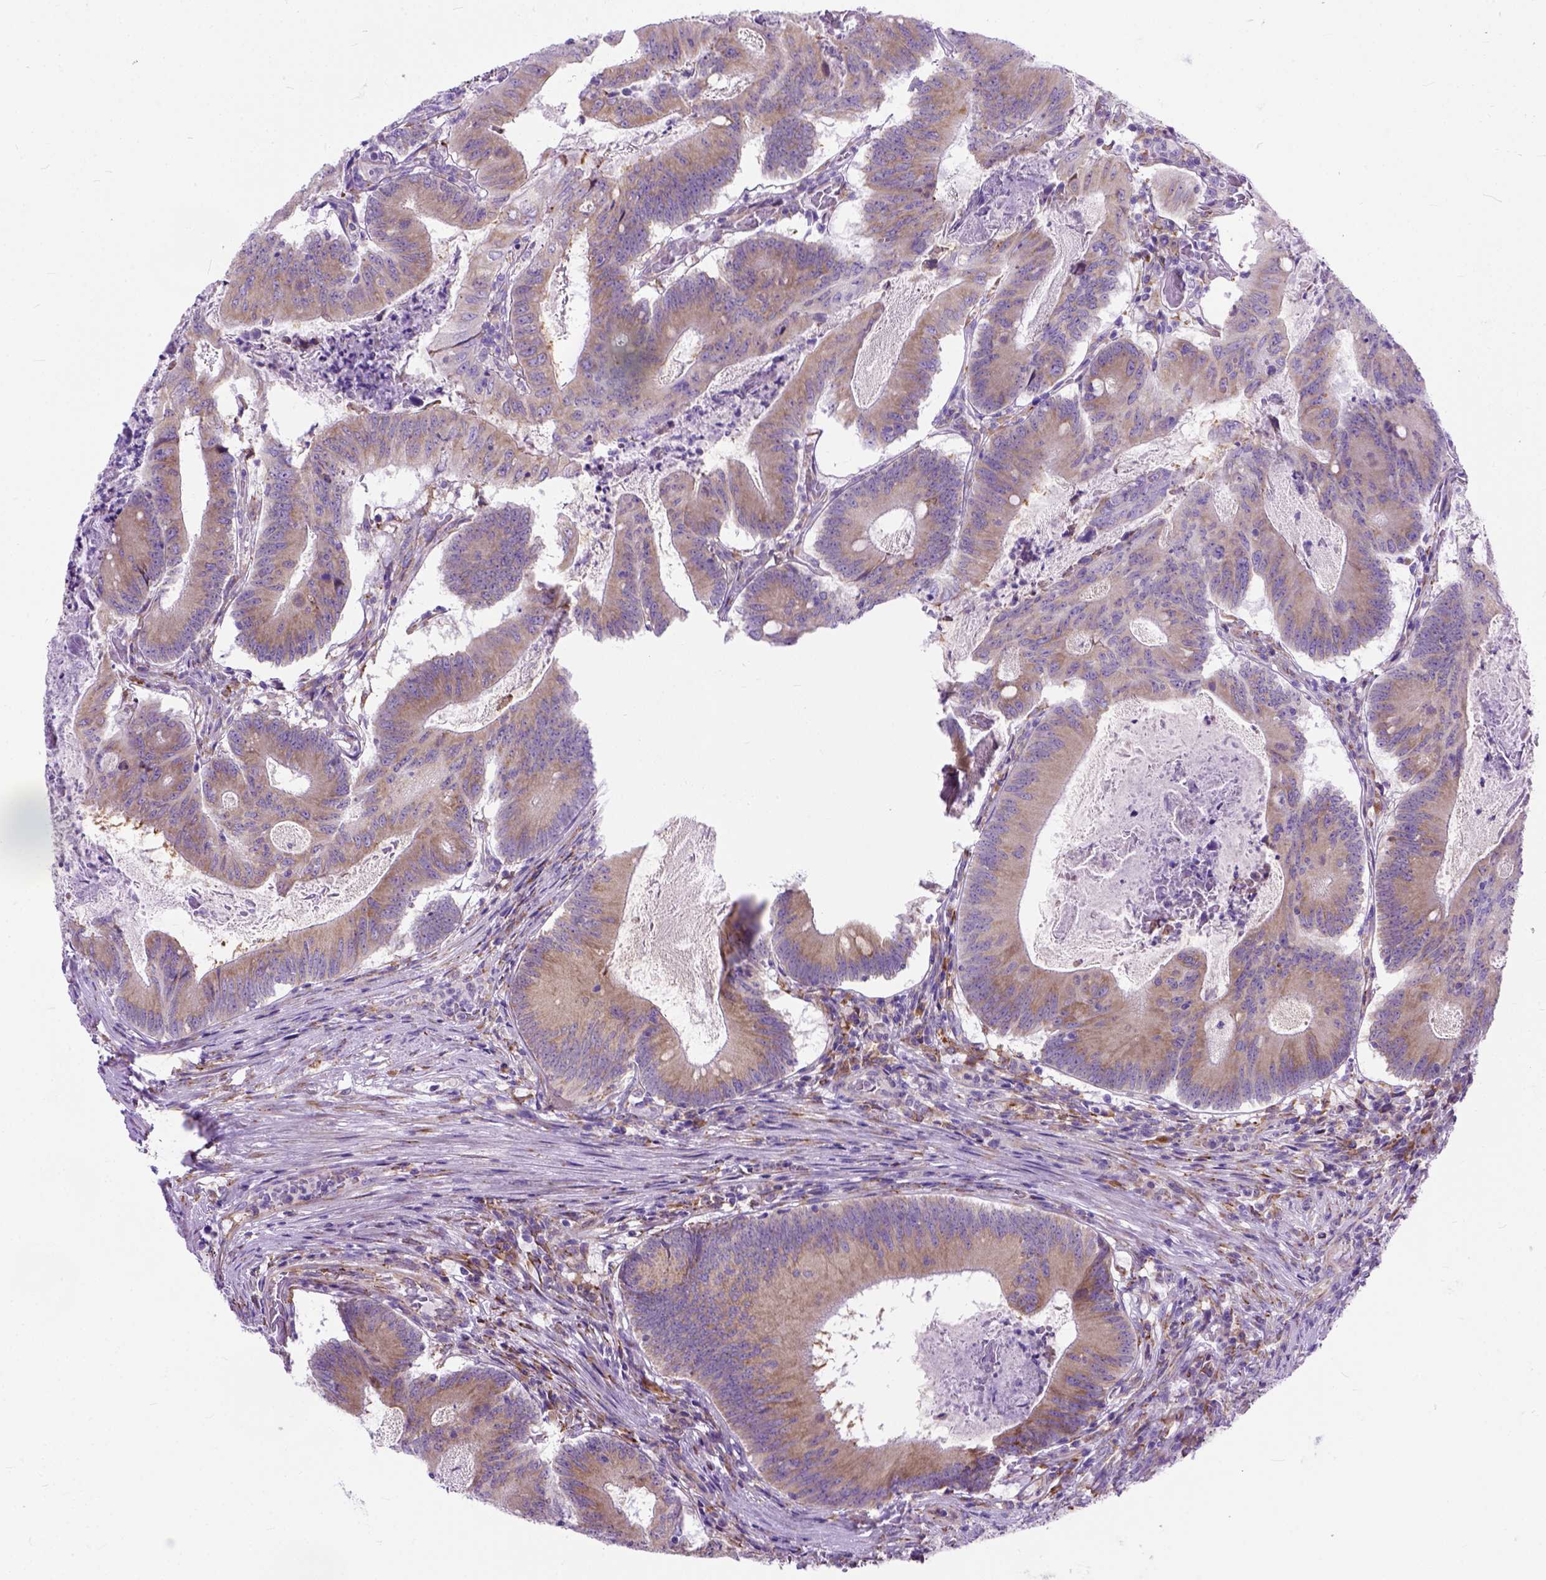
{"staining": {"intensity": "moderate", "quantity": ">75%", "location": "cytoplasmic/membranous"}, "tissue": "colorectal cancer", "cell_type": "Tumor cells", "image_type": "cancer", "snomed": [{"axis": "morphology", "description": "Adenocarcinoma, NOS"}, {"axis": "topography", "description": "Colon"}], "caption": "A histopathology image of human colorectal cancer stained for a protein reveals moderate cytoplasmic/membranous brown staining in tumor cells.", "gene": "PLK4", "patient": {"sex": "female", "age": 70}}